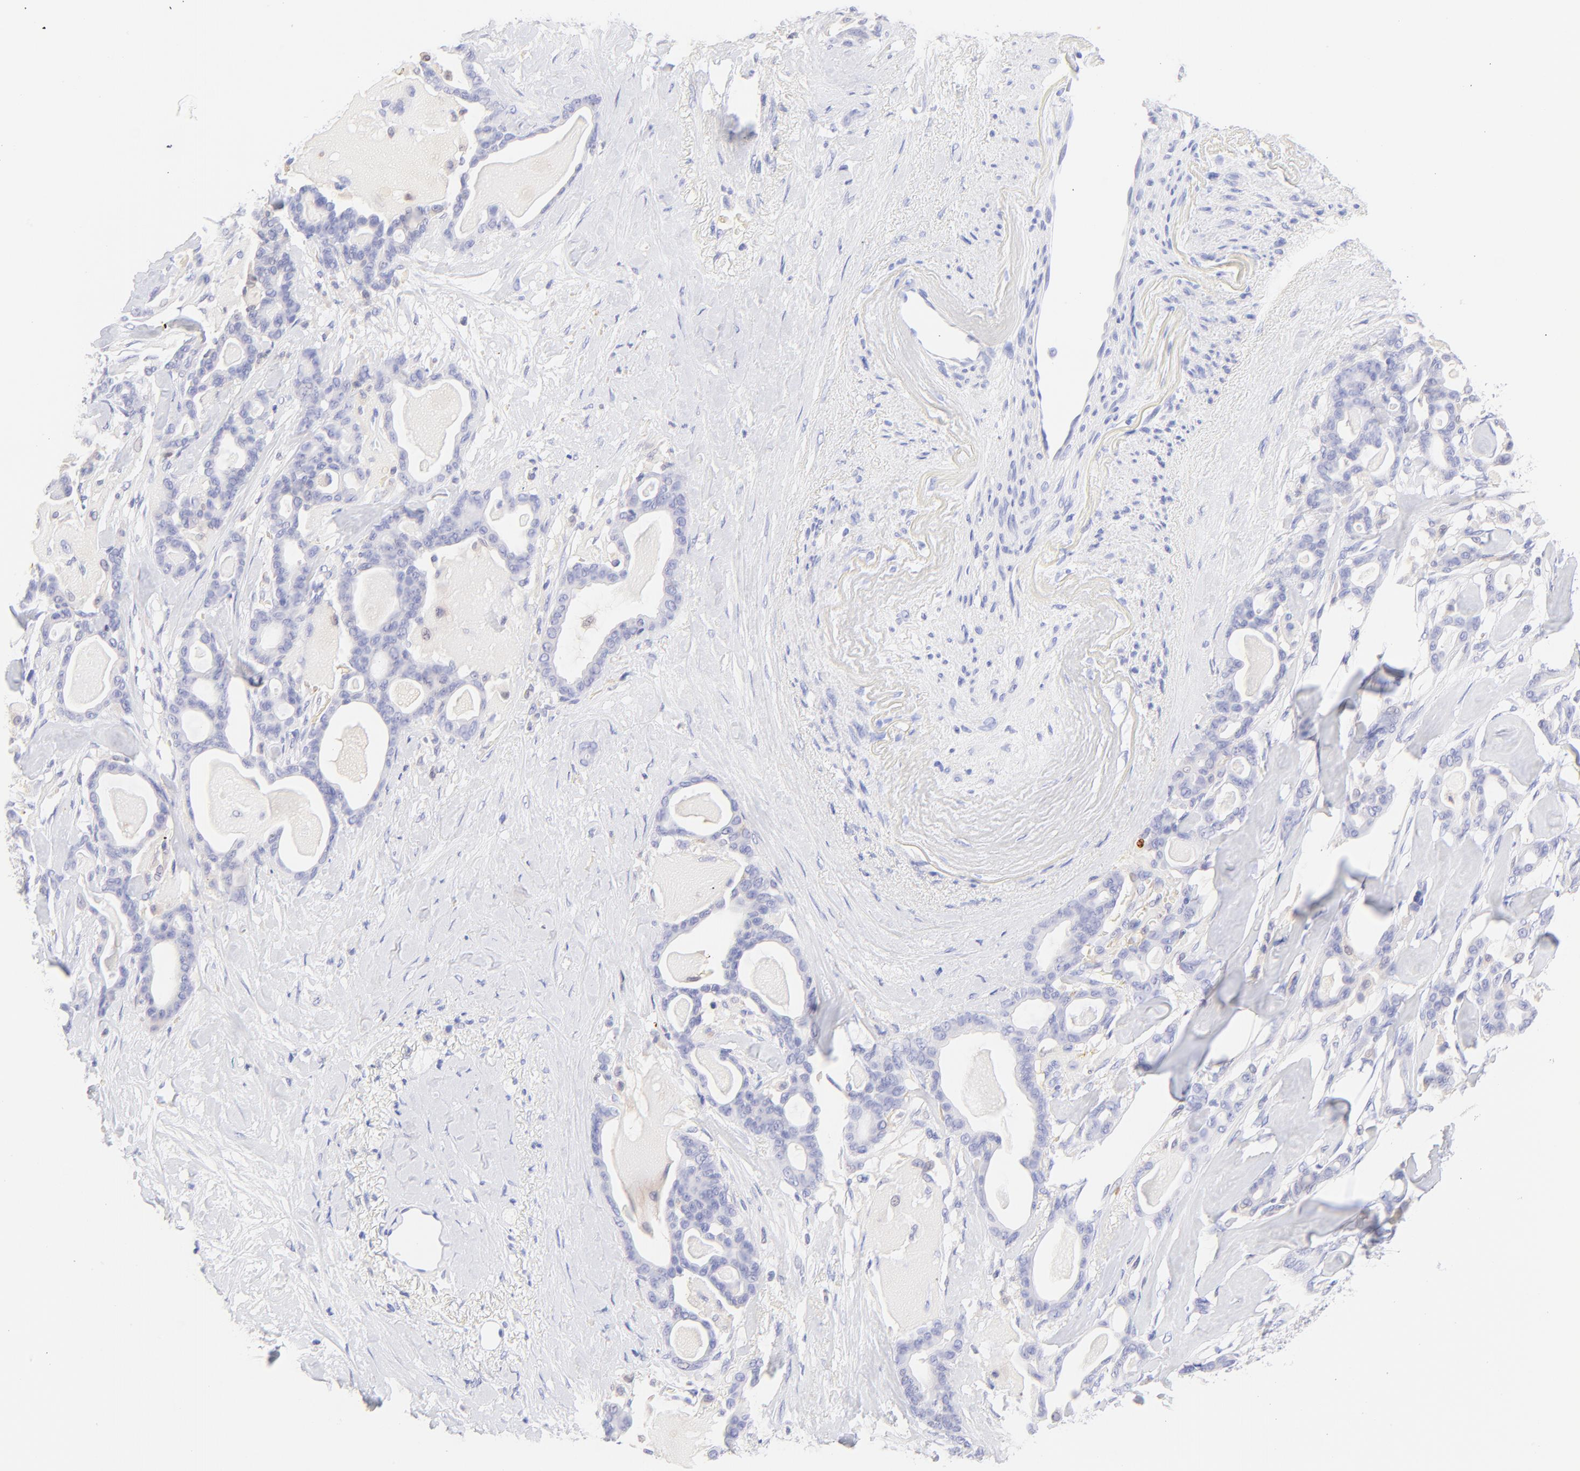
{"staining": {"intensity": "negative", "quantity": "none", "location": "none"}, "tissue": "pancreatic cancer", "cell_type": "Tumor cells", "image_type": "cancer", "snomed": [{"axis": "morphology", "description": "Adenocarcinoma, NOS"}, {"axis": "topography", "description": "Pancreas"}], "caption": "This is an immunohistochemistry (IHC) photomicrograph of human pancreatic cancer (adenocarcinoma). There is no positivity in tumor cells.", "gene": "FRMPD3", "patient": {"sex": "male", "age": 63}}